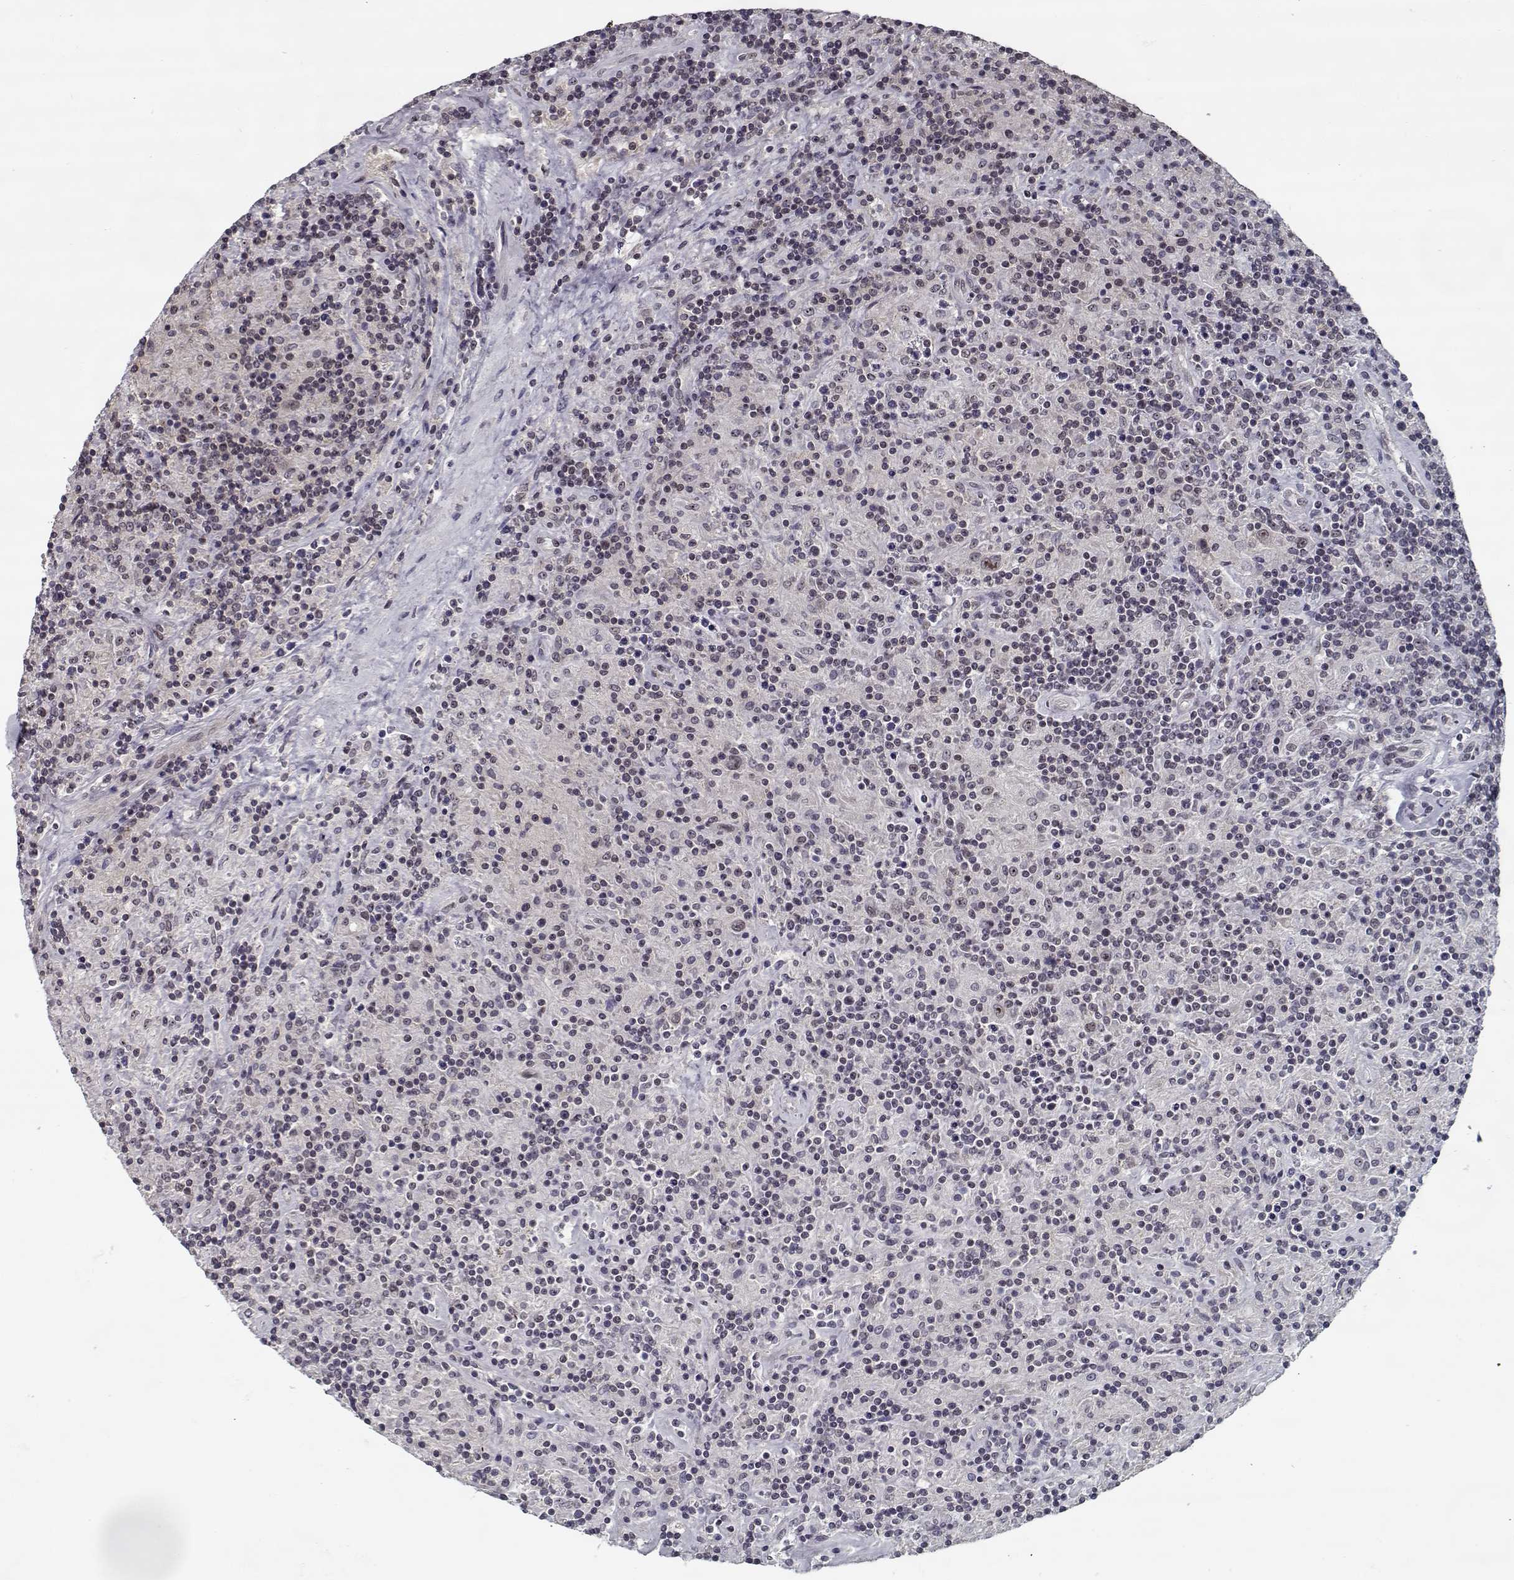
{"staining": {"intensity": "negative", "quantity": "none", "location": "none"}, "tissue": "lymphoma", "cell_type": "Tumor cells", "image_type": "cancer", "snomed": [{"axis": "morphology", "description": "Hodgkin's disease, NOS"}, {"axis": "topography", "description": "Lymph node"}], "caption": "Hodgkin's disease was stained to show a protein in brown. There is no significant staining in tumor cells.", "gene": "TESPA1", "patient": {"sex": "male", "age": 70}}